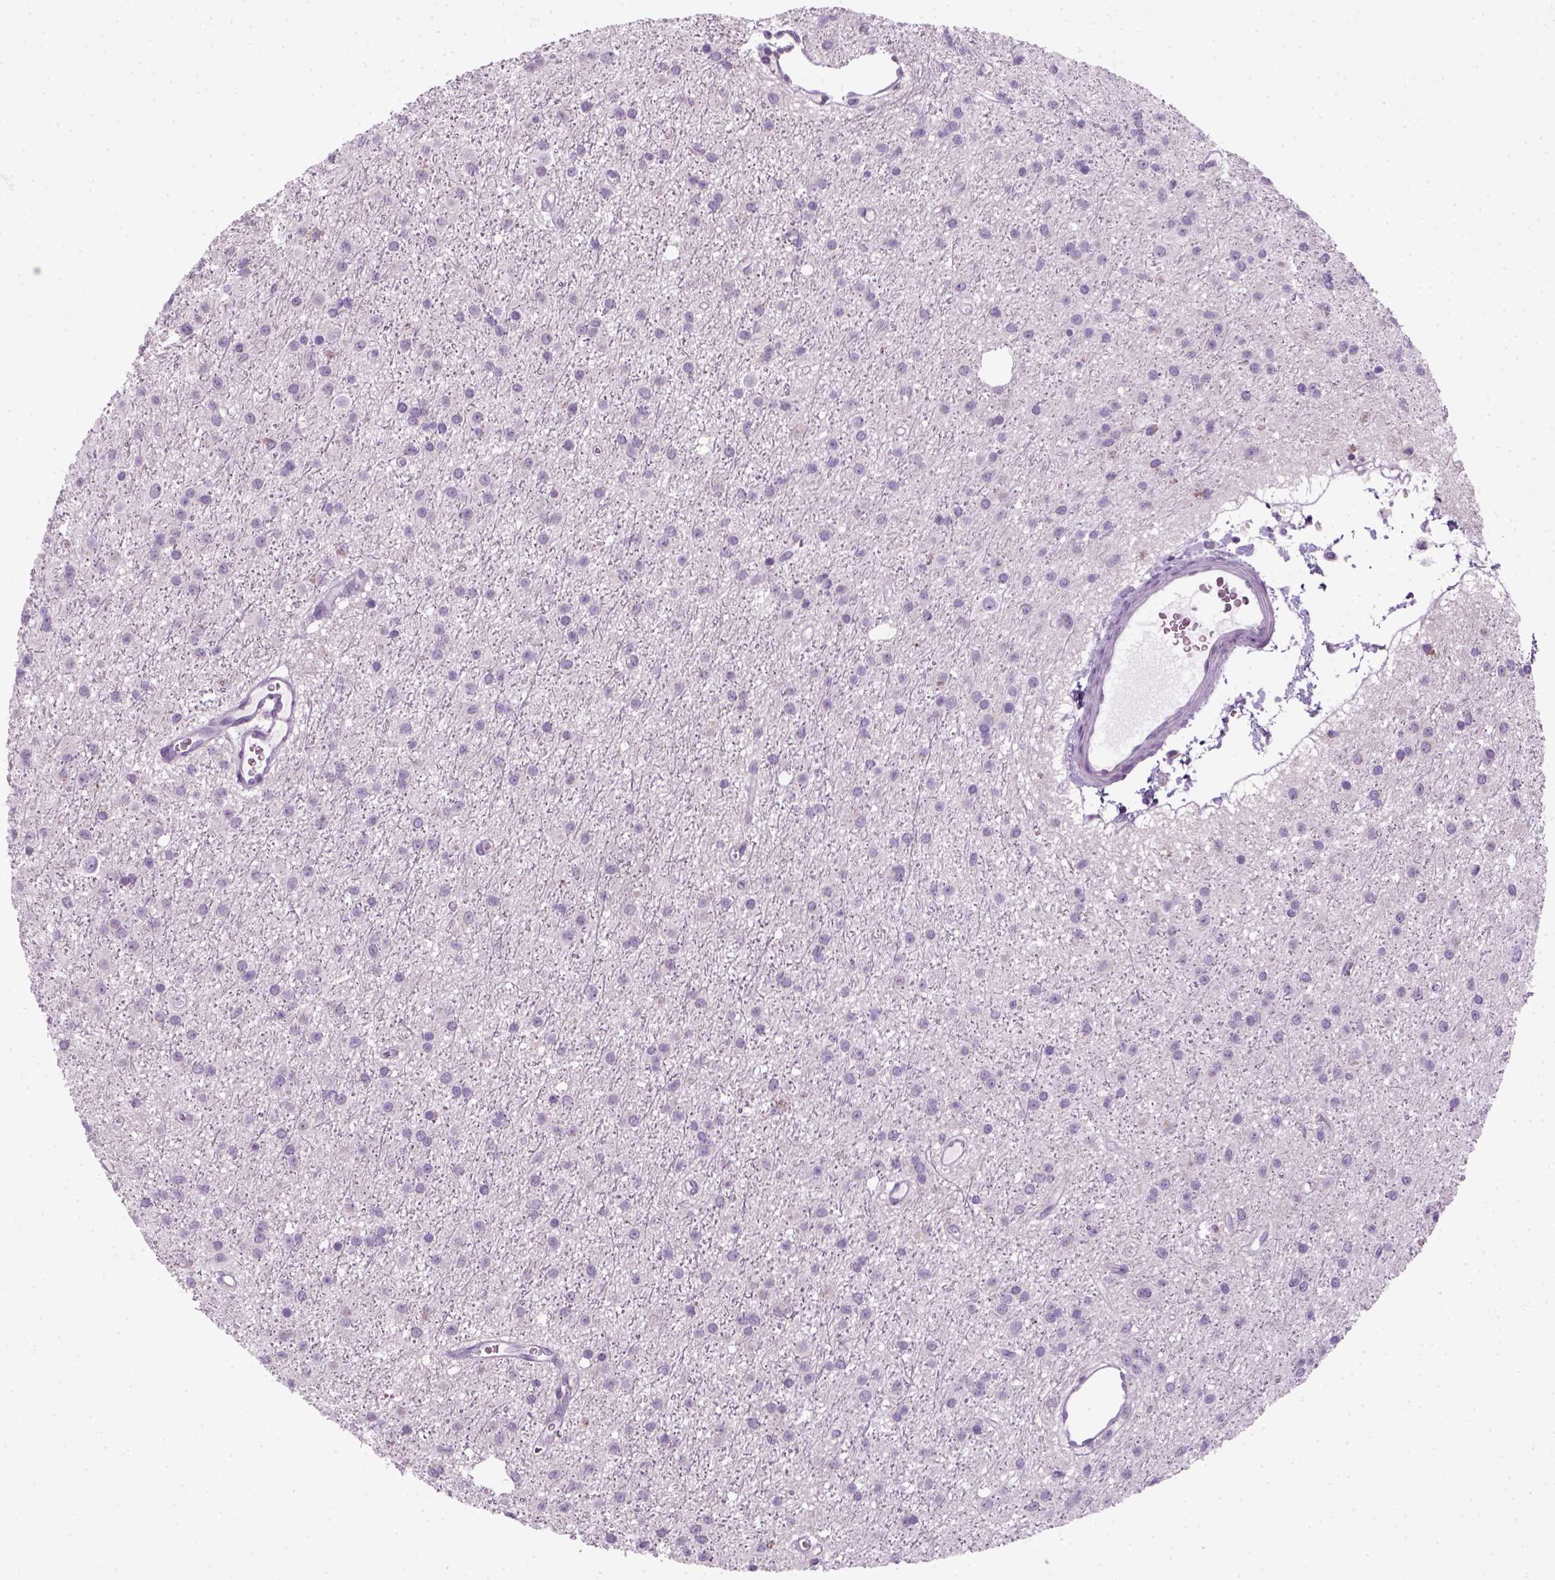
{"staining": {"intensity": "negative", "quantity": "none", "location": "none"}, "tissue": "glioma", "cell_type": "Tumor cells", "image_type": "cancer", "snomed": [{"axis": "morphology", "description": "Glioma, malignant, Low grade"}, {"axis": "topography", "description": "Brain"}], "caption": "DAB (3,3'-diaminobenzidine) immunohistochemical staining of human glioma displays no significant staining in tumor cells.", "gene": "IL4", "patient": {"sex": "male", "age": 27}}